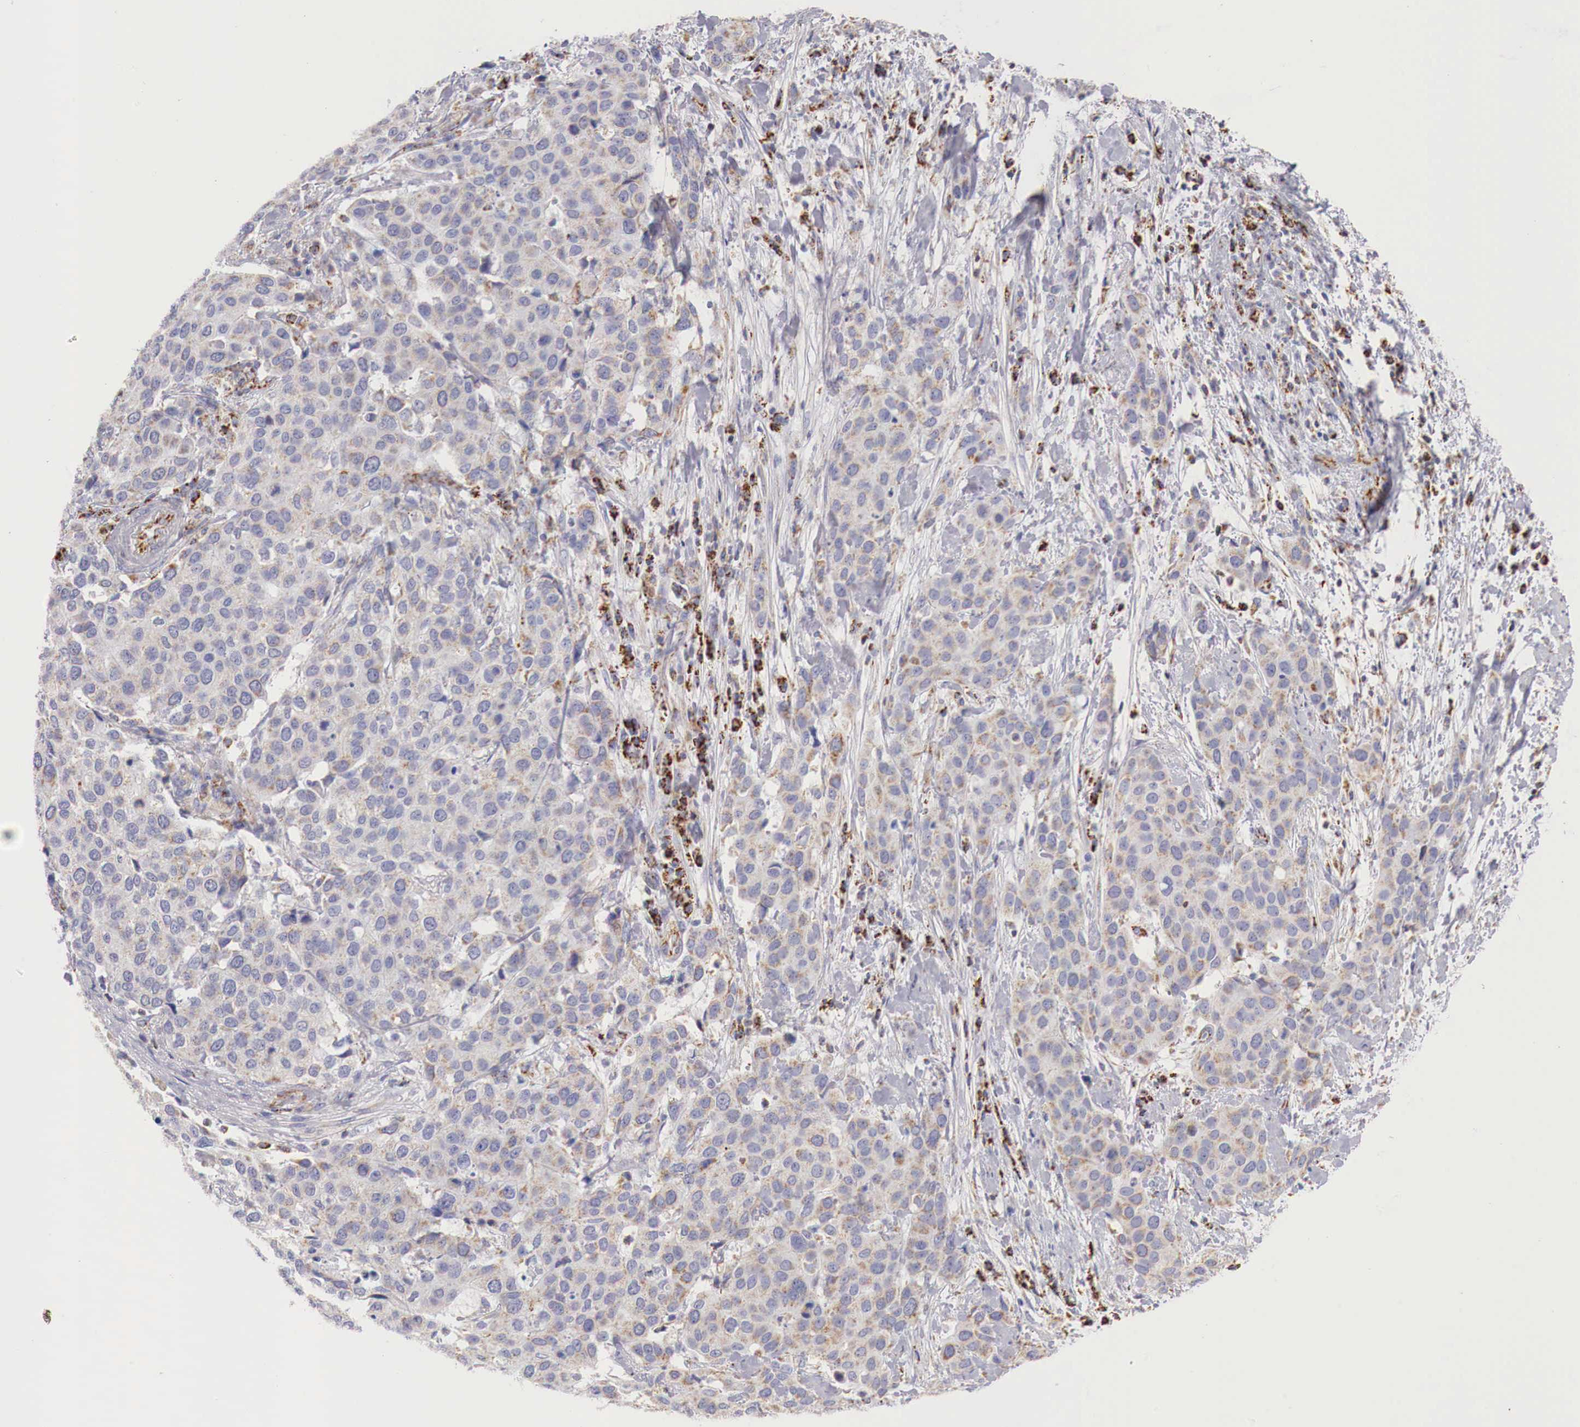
{"staining": {"intensity": "negative", "quantity": "none", "location": "none"}, "tissue": "cervical cancer", "cell_type": "Tumor cells", "image_type": "cancer", "snomed": [{"axis": "morphology", "description": "Squamous cell carcinoma, NOS"}, {"axis": "topography", "description": "Cervix"}], "caption": "Tumor cells show no significant expression in cervical squamous cell carcinoma.", "gene": "IDH3G", "patient": {"sex": "female", "age": 54}}